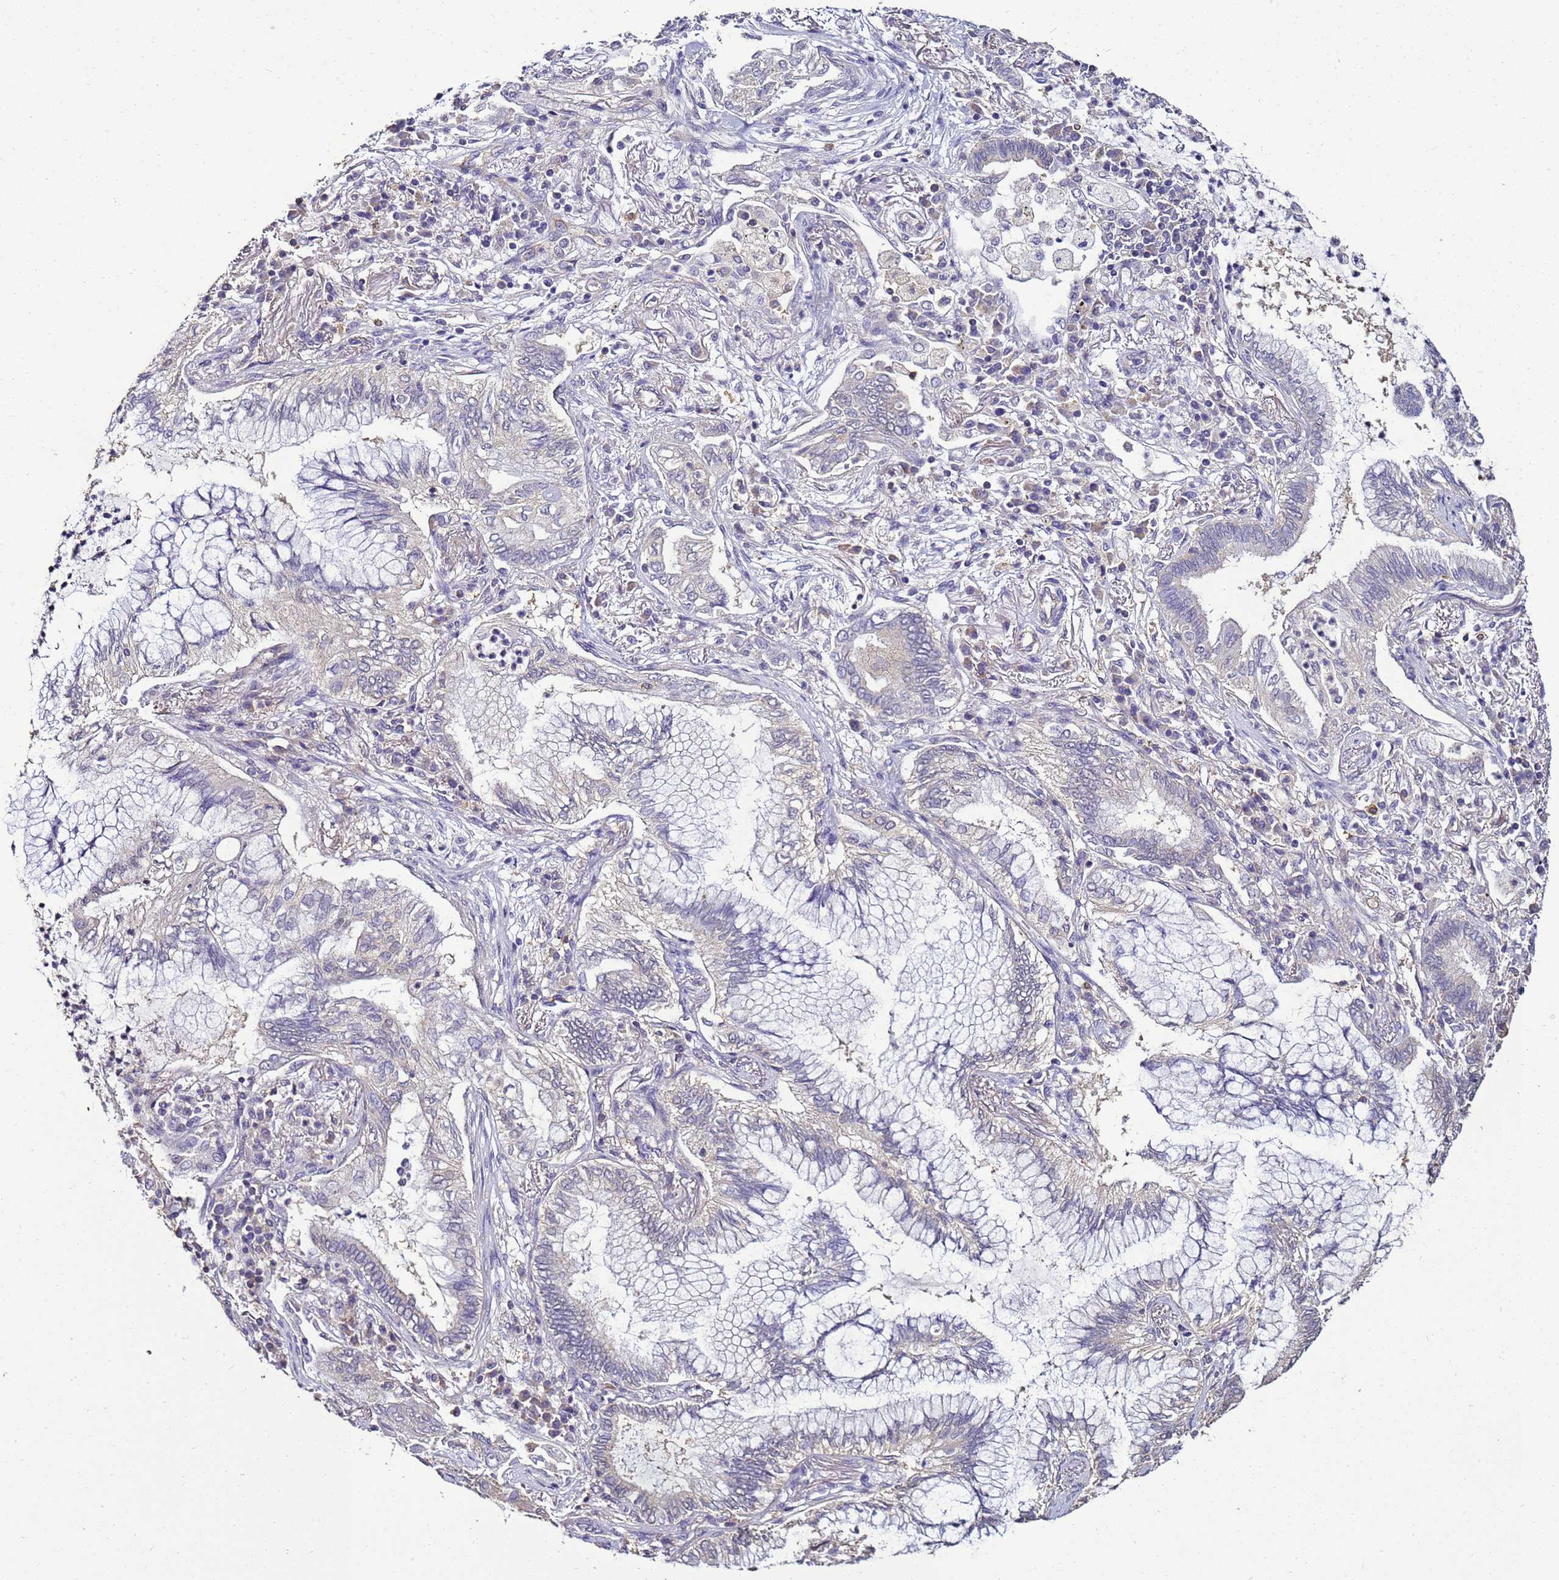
{"staining": {"intensity": "negative", "quantity": "none", "location": "none"}, "tissue": "lung cancer", "cell_type": "Tumor cells", "image_type": "cancer", "snomed": [{"axis": "morphology", "description": "Adenocarcinoma, NOS"}, {"axis": "topography", "description": "Lung"}], "caption": "DAB (3,3'-diaminobenzidine) immunohistochemical staining of lung adenocarcinoma demonstrates no significant staining in tumor cells.", "gene": "ENOPH1", "patient": {"sex": "female", "age": 70}}